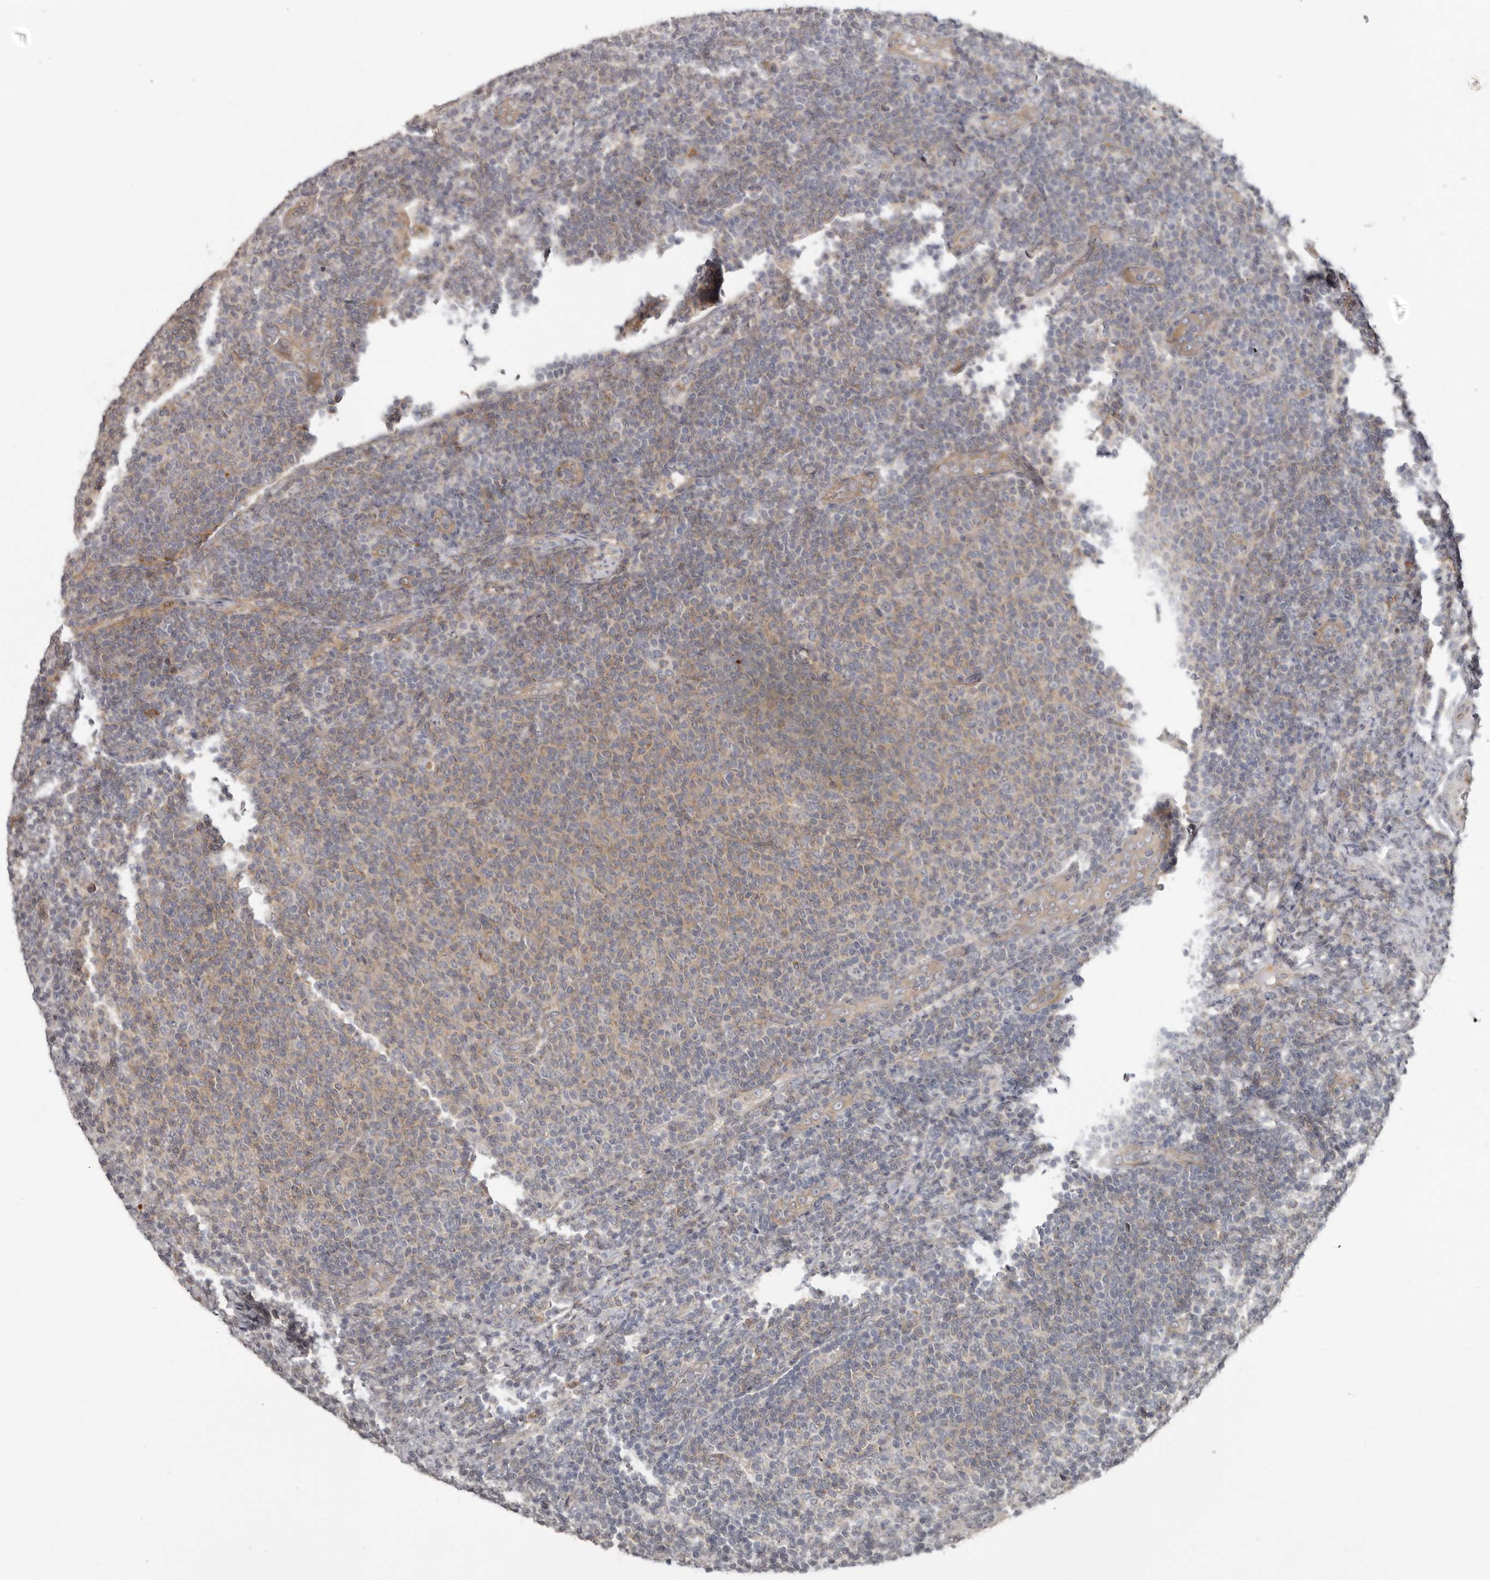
{"staining": {"intensity": "weak", "quantity": "25%-75%", "location": "cytoplasmic/membranous"}, "tissue": "lymphoma", "cell_type": "Tumor cells", "image_type": "cancer", "snomed": [{"axis": "morphology", "description": "Malignant lymphoma, non-Hodgkin's type, Low grade"}, {"axis": "topography", "description": "Lymph node"}], "caption": "Immunohistochemistry (IHC) photomicrograph of human lymphoma stained for a protein (brown), which demonstrates low levels of weak cytoplasmic/membranous positivity in about 25%-75% of tumor cells.", "gene": "BAD", "patient": {"sex": "male", "age": 66}}